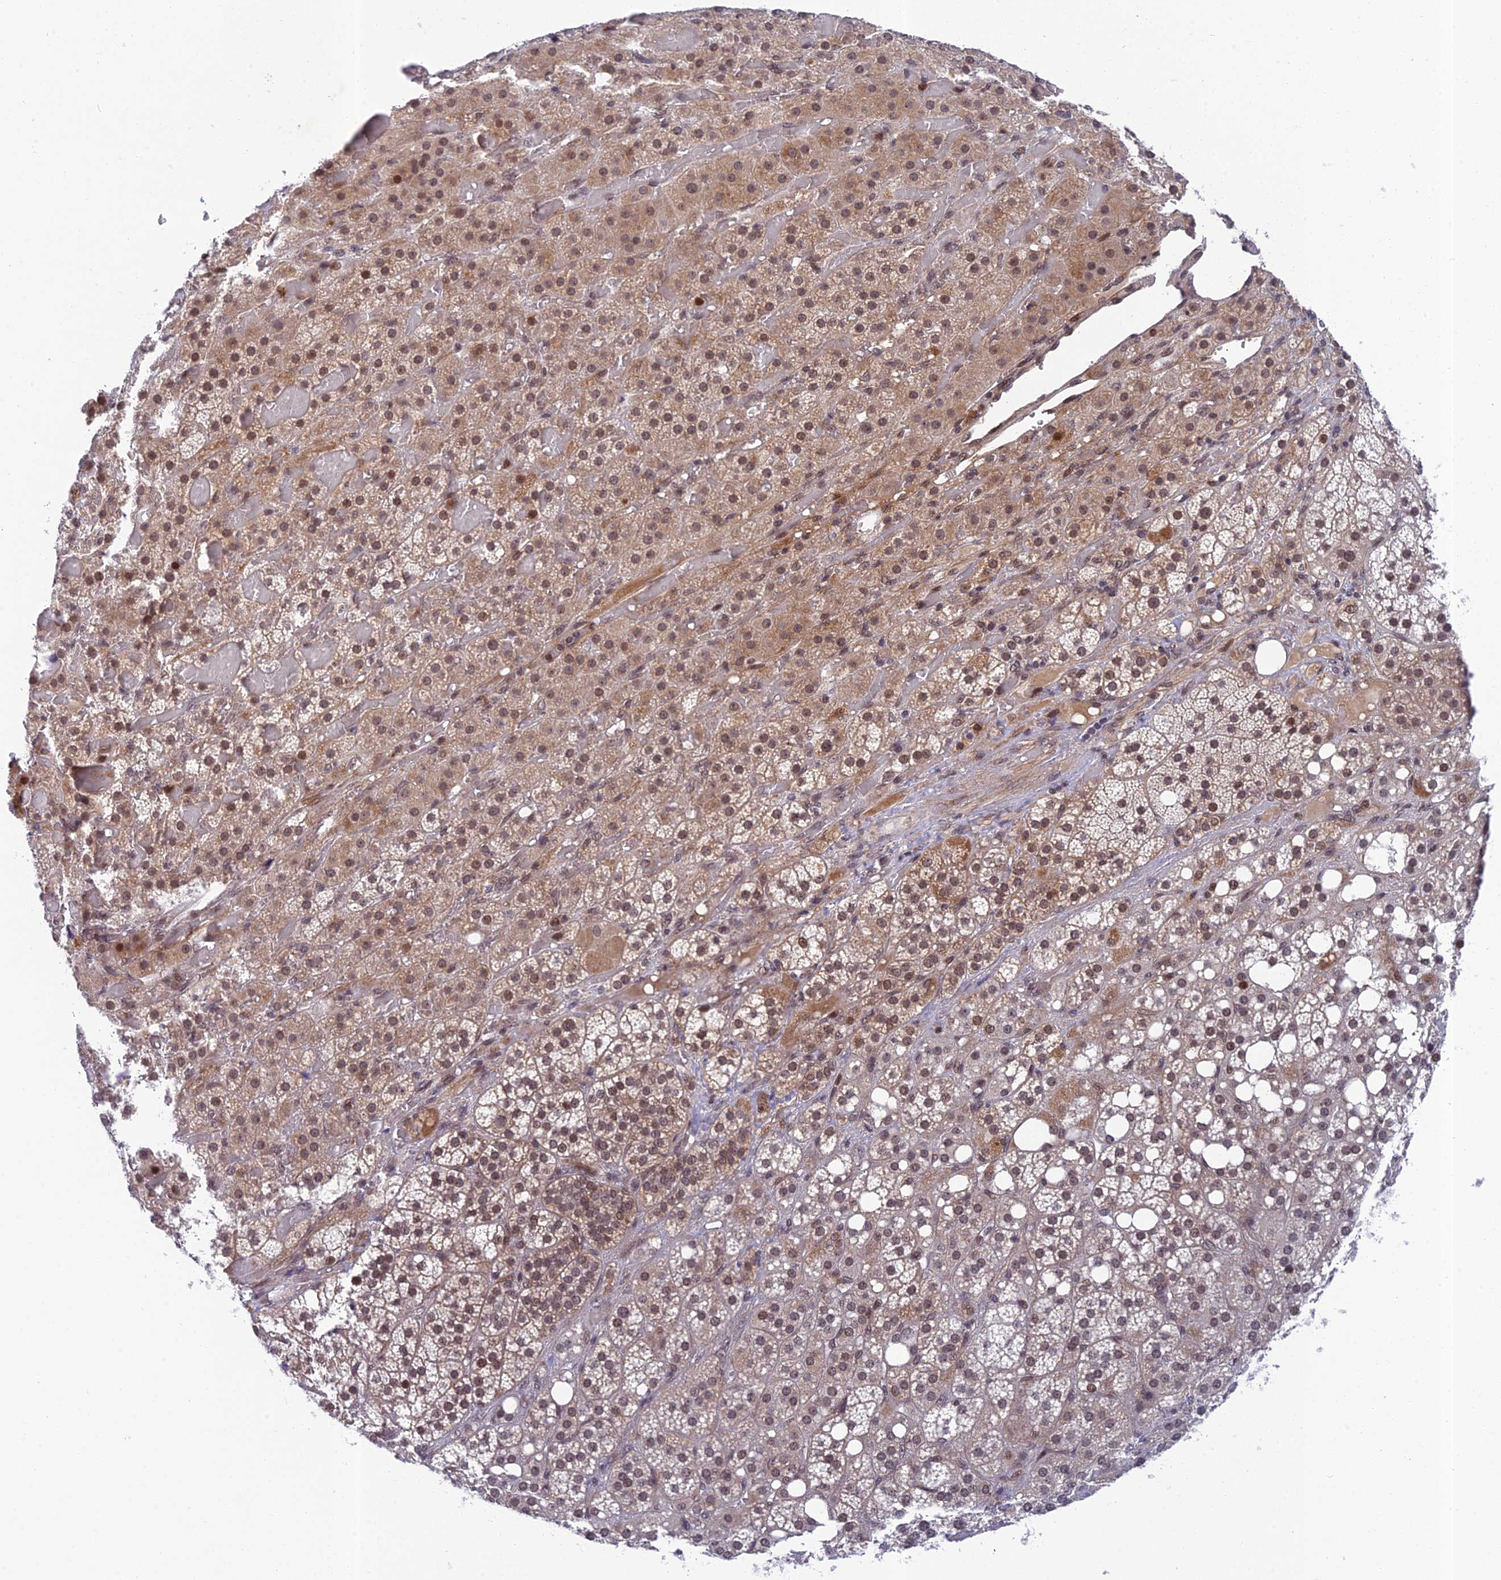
{"staining": {"intensity": "moderate", "quantity": ">75%", "location": "cytoplasmic/membranous,nuclear"}, "tissue": "adrenal gland", "cell_type": "Glandular cells", "image_type": "normal", "snomed": [{"axis": "morphology", "description": "Normal tissue, NOS"}, {"axis": "topography", "description": "Adrenal gland"}], "caption": "The histopathology image displays staining of benign adrenal gland, revealing moderate cytoplasmic/membranous,nuclear protein staining (brown color) within glandular cells.", "gene": "REXO1", "patient": {"sex": "female", "age": 59}}